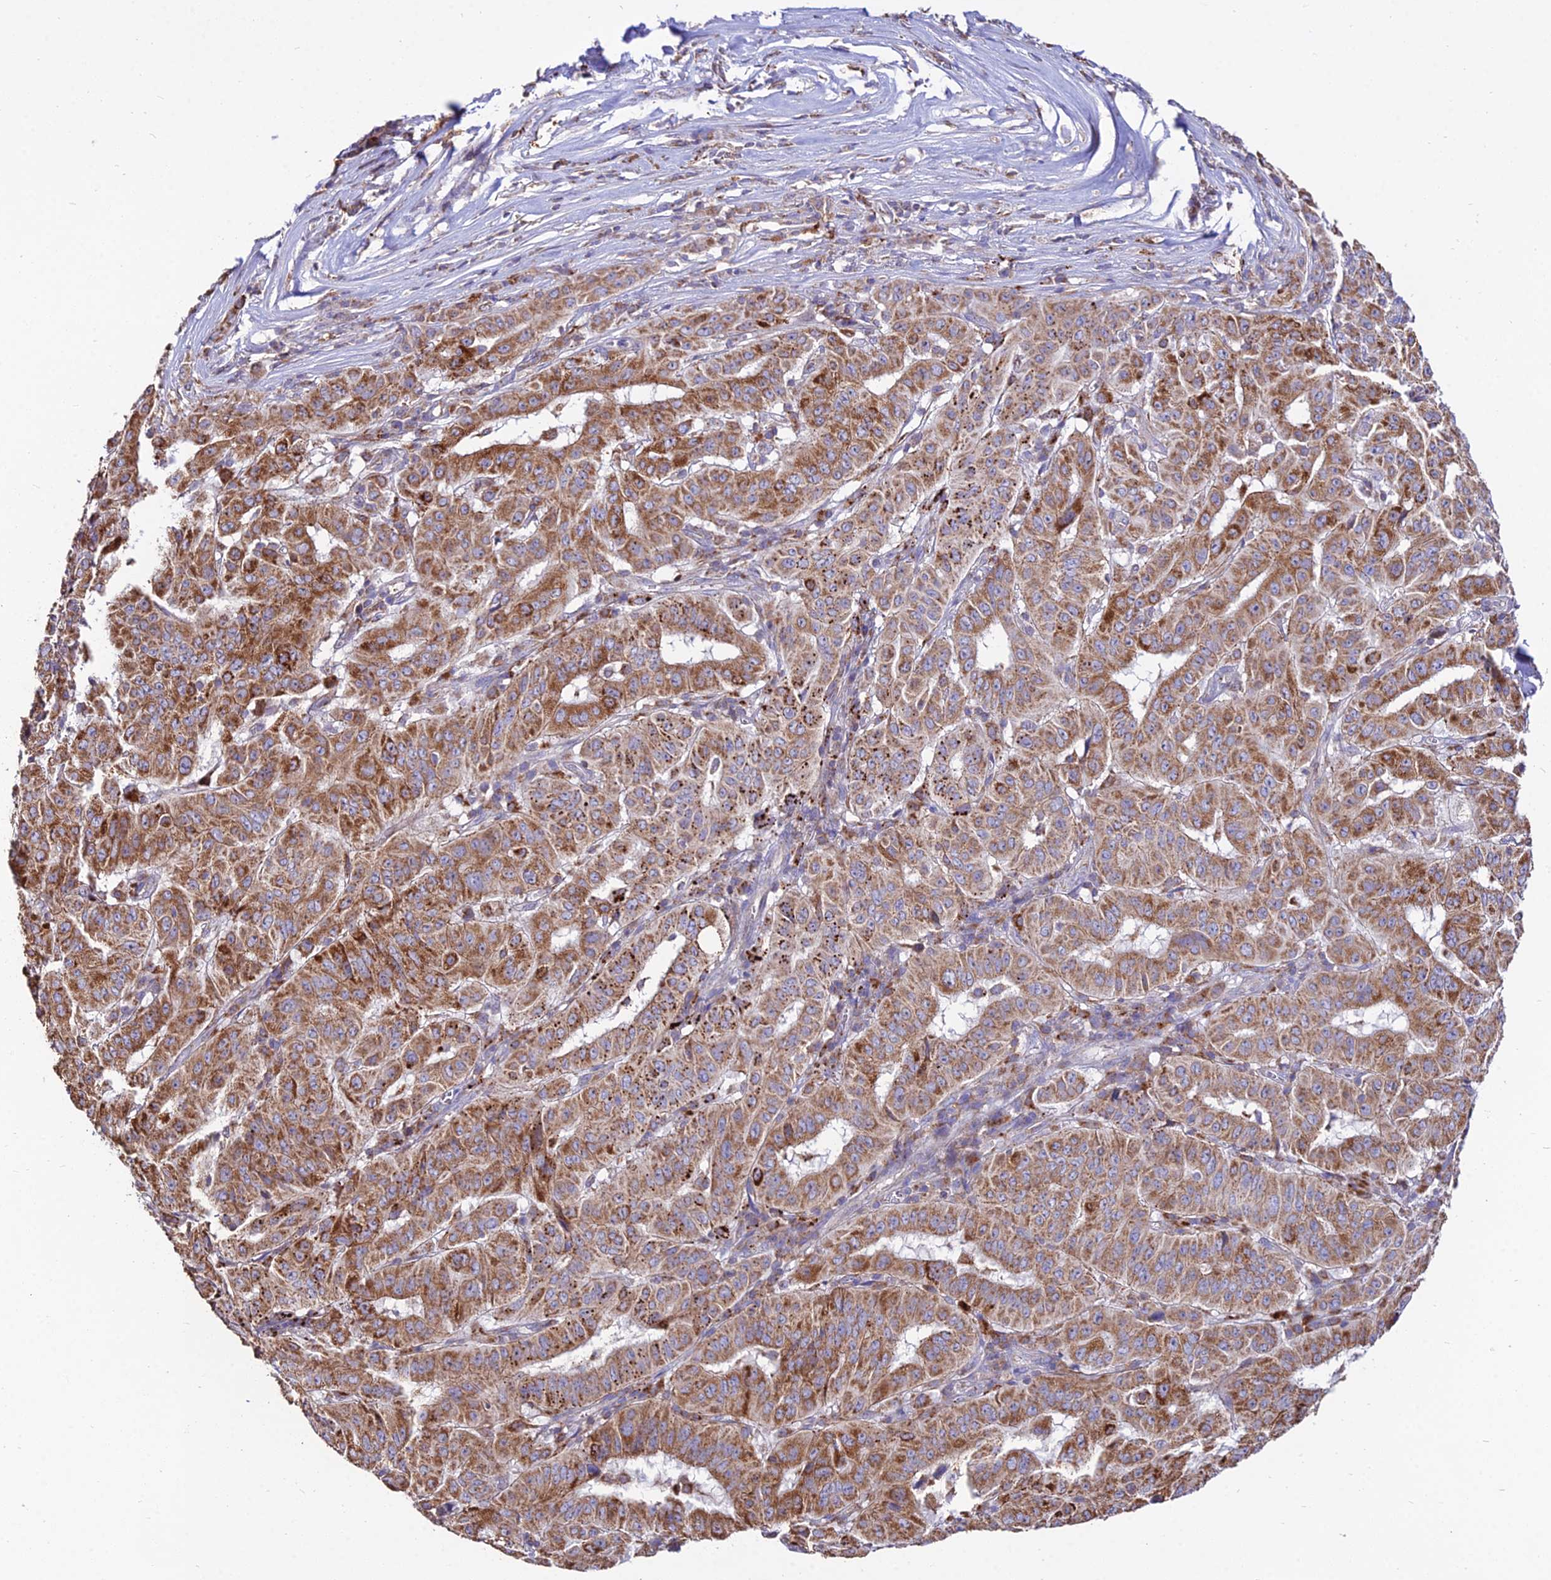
{"staining": {"intensity": "moderate", "quantity": ">75%", "location": "cytoplasmic/membranous"}, "tissue": "pancreatic cancer", "cell_type": "Tumor cells", "image_type": "cancer", "snomed": [{"axis": "morphology", "description": "Adenocarcinoma, NOS"}, {"axis": "topography", "description": "Pancreas"}], "caption": "Immunohistochemistry of human pancreatic cancer (adenocarcinoma) reveals medium levels of moderate cytoplasmic/membranous staining in about >75% of tumor cells. (DAB IHC with brightfield microscopy, high magnification).", "gene": "PNLIPRP3", "patient": {"sex": "male", "age": 63}}